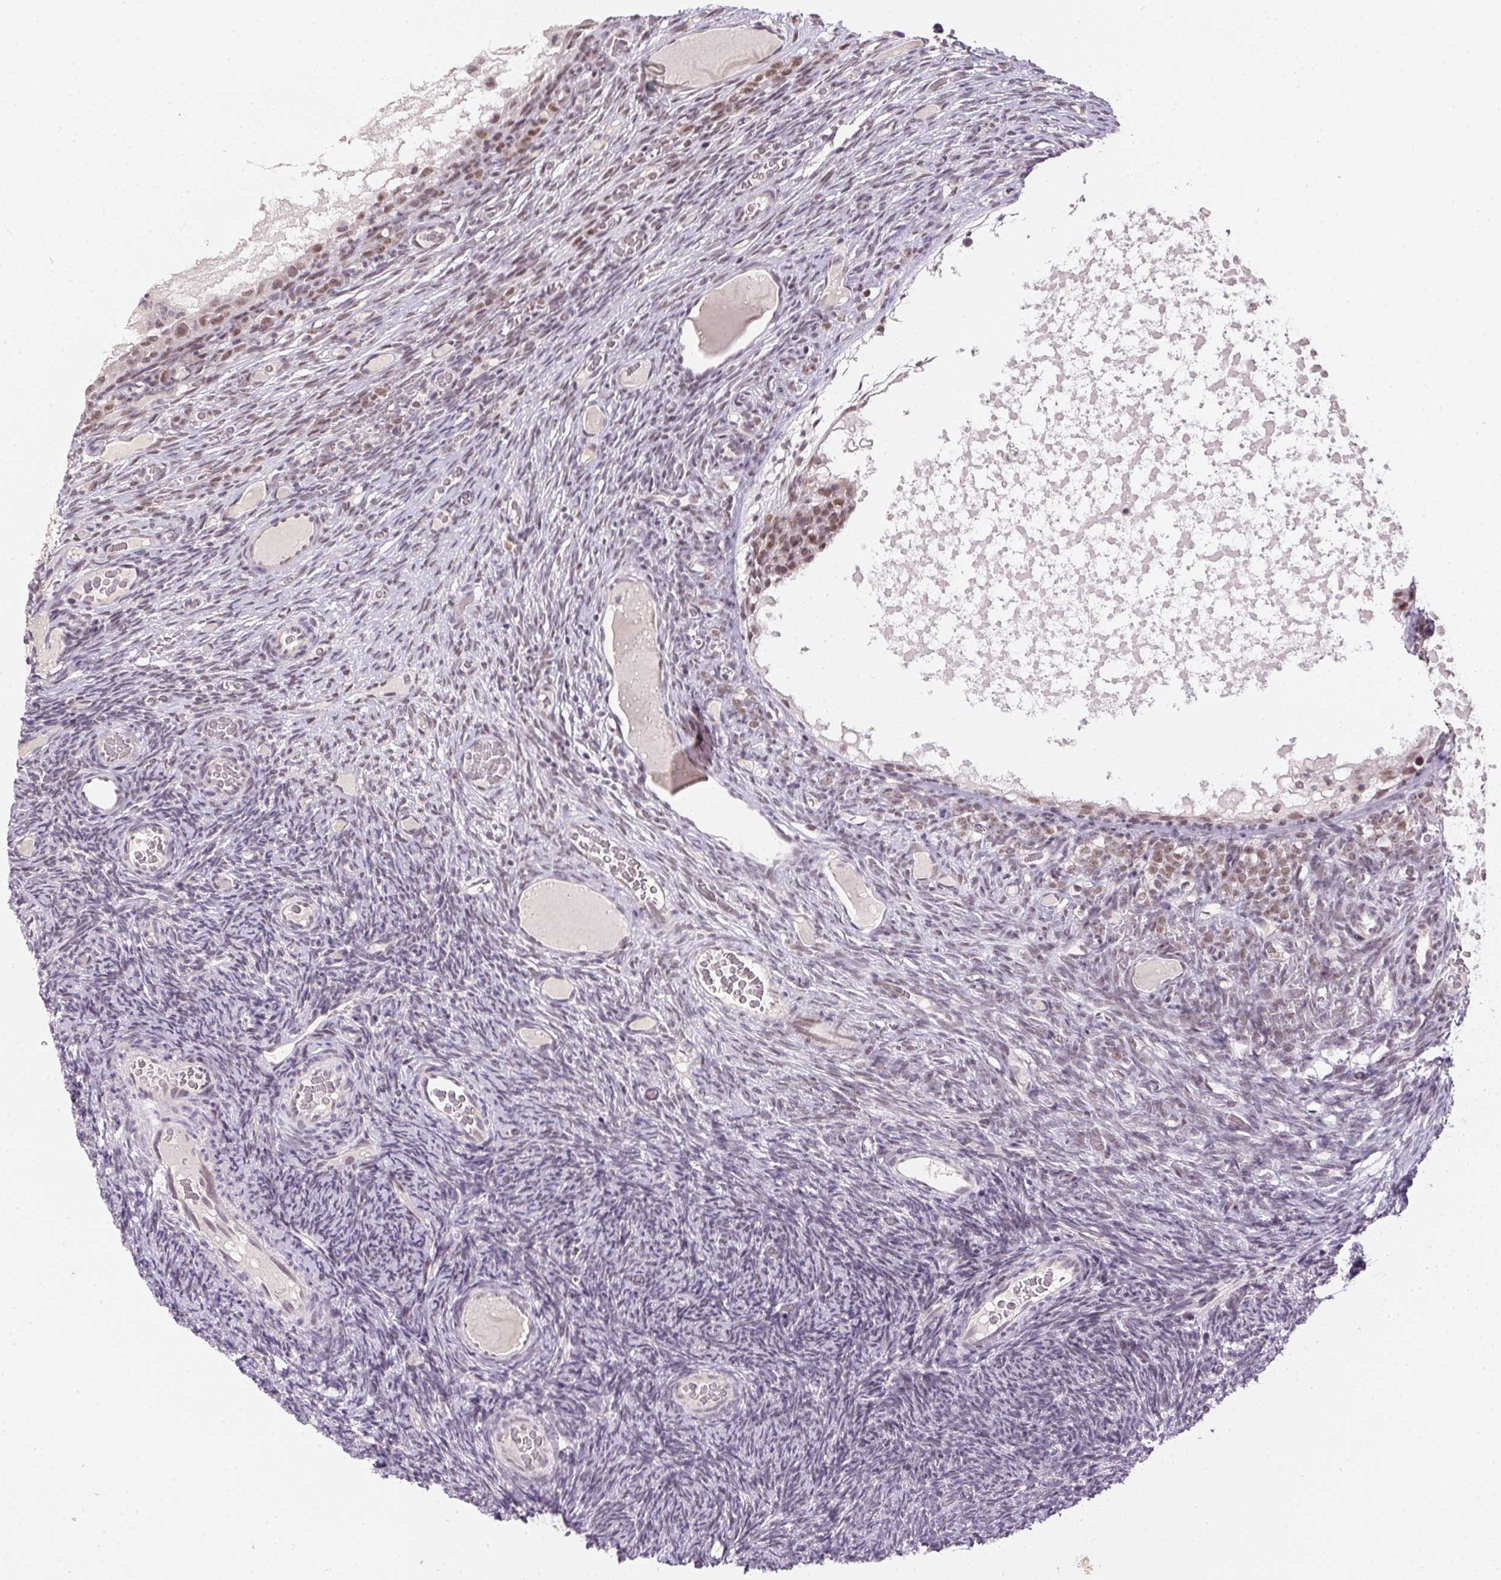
{"staining": {"intensity": "weak", "quantity": "<25%", "location": "nuclear"}, "tissue": "ovary", "cell_type": "Ovarian stroma cells", "image_type": "normal", "snomed": [{"axis": "morphology", "description": "Normal tissue, NOS"}, {"axis": "topography", "description": "Ovary"}], "caption": "Photomicrograph shows no significant protein expression in ovarian stroma cells of unremarkable ovary. (Immunohistochemistry, brightfield microscopy, high magnification).", "gene": "KDM4D", "patient": {"sex": "female", "age": 34}}